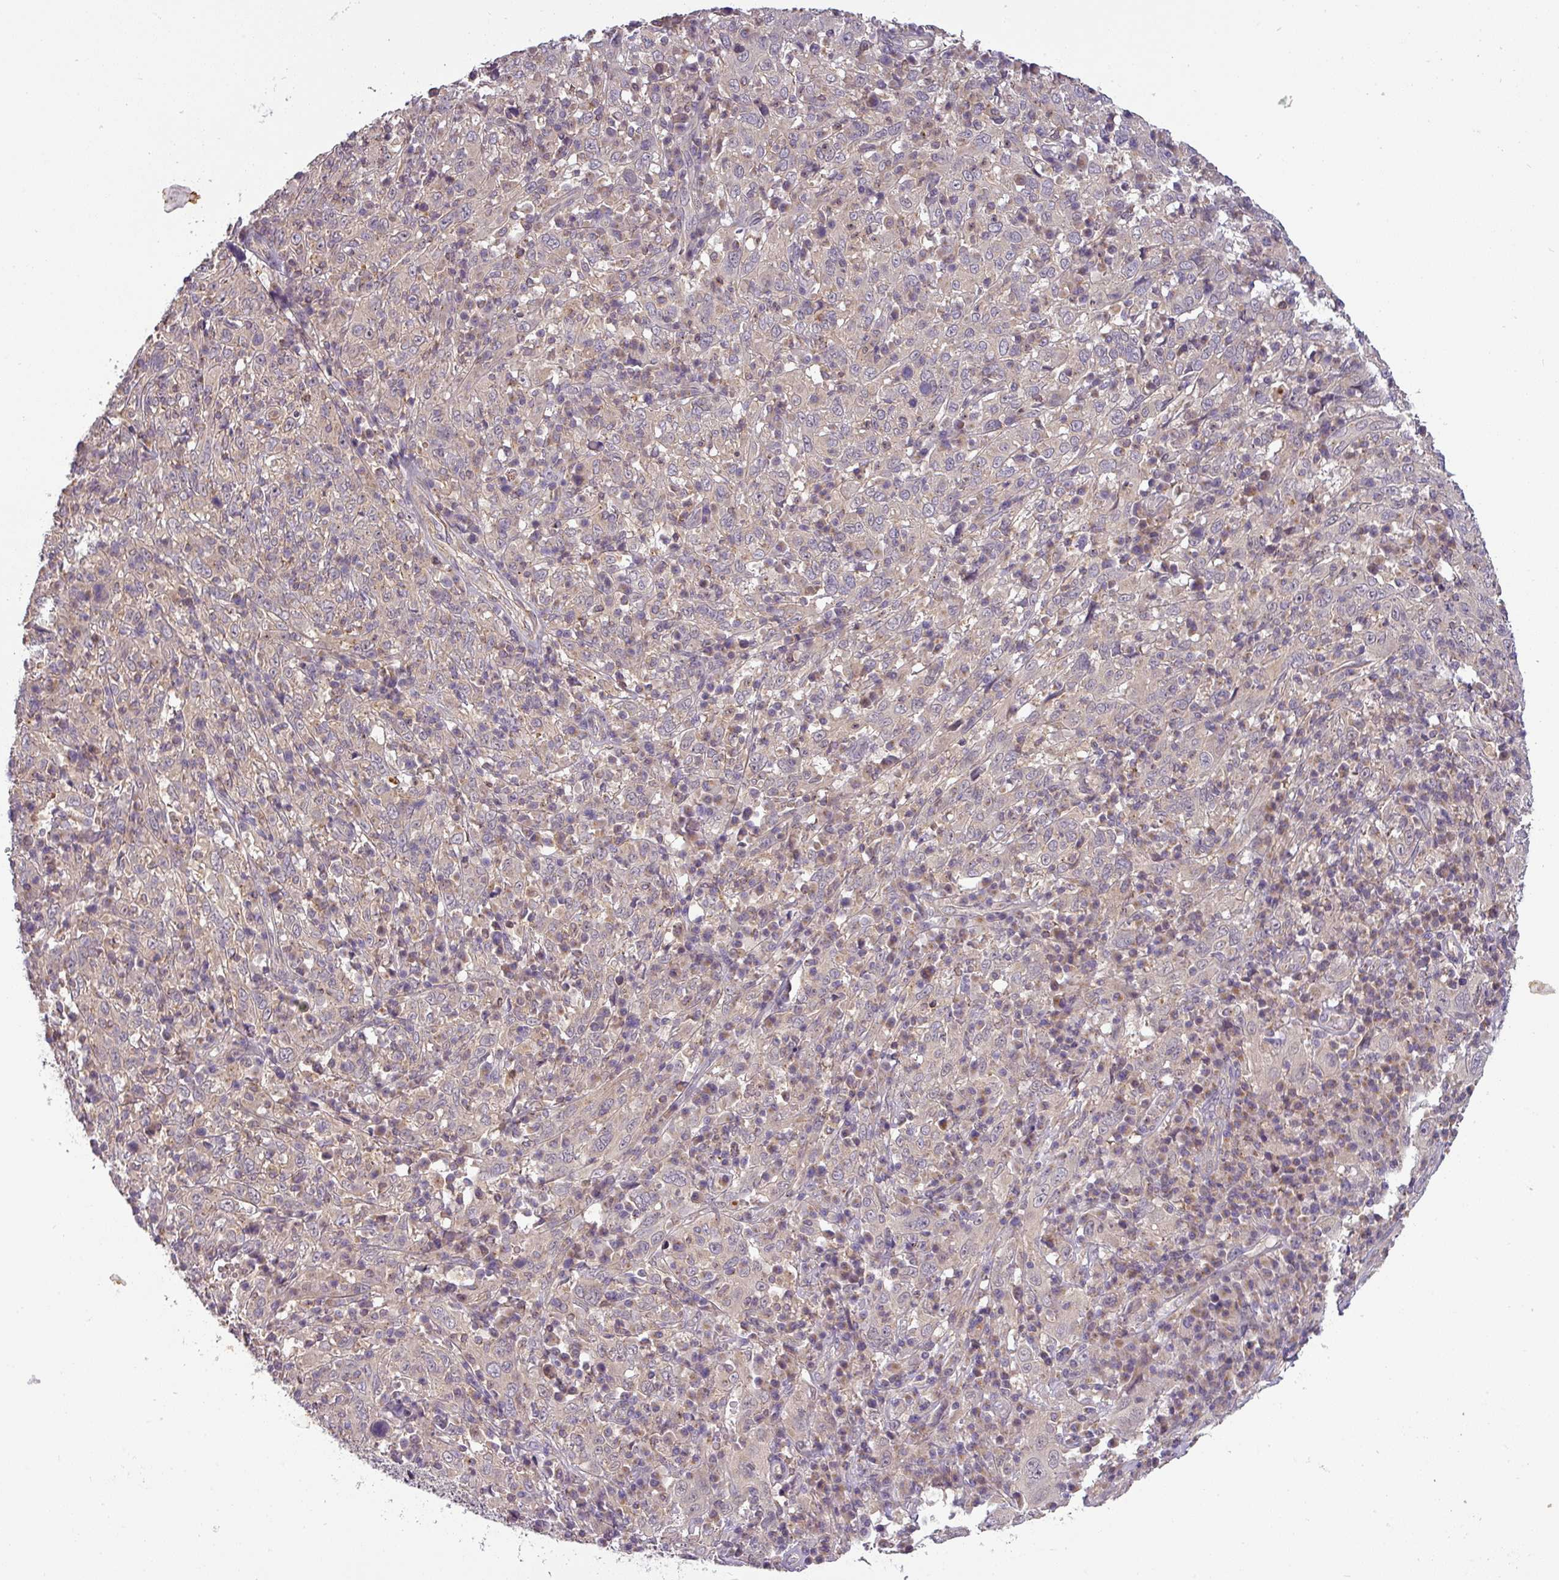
{"staining": {"intensity": "negative", "quantity": "none", "location": "none"}, "tissue": "cervical cancer", "cell_type": "Tumor cells", "image_type": "cancer", "snomed": [{"axis": "morphology", "description": "Squamous cell carcinoma, NOS"}, {"axis": "topography", "description": "Cervix"}], "caption": "Human cervical cancer (squamous cell carcinoma) stained for a protein using immunohistochemistry shows no positivity in tumor cells.", "gene": "NIN", "patient": {"sex": "female", "age": 46}}